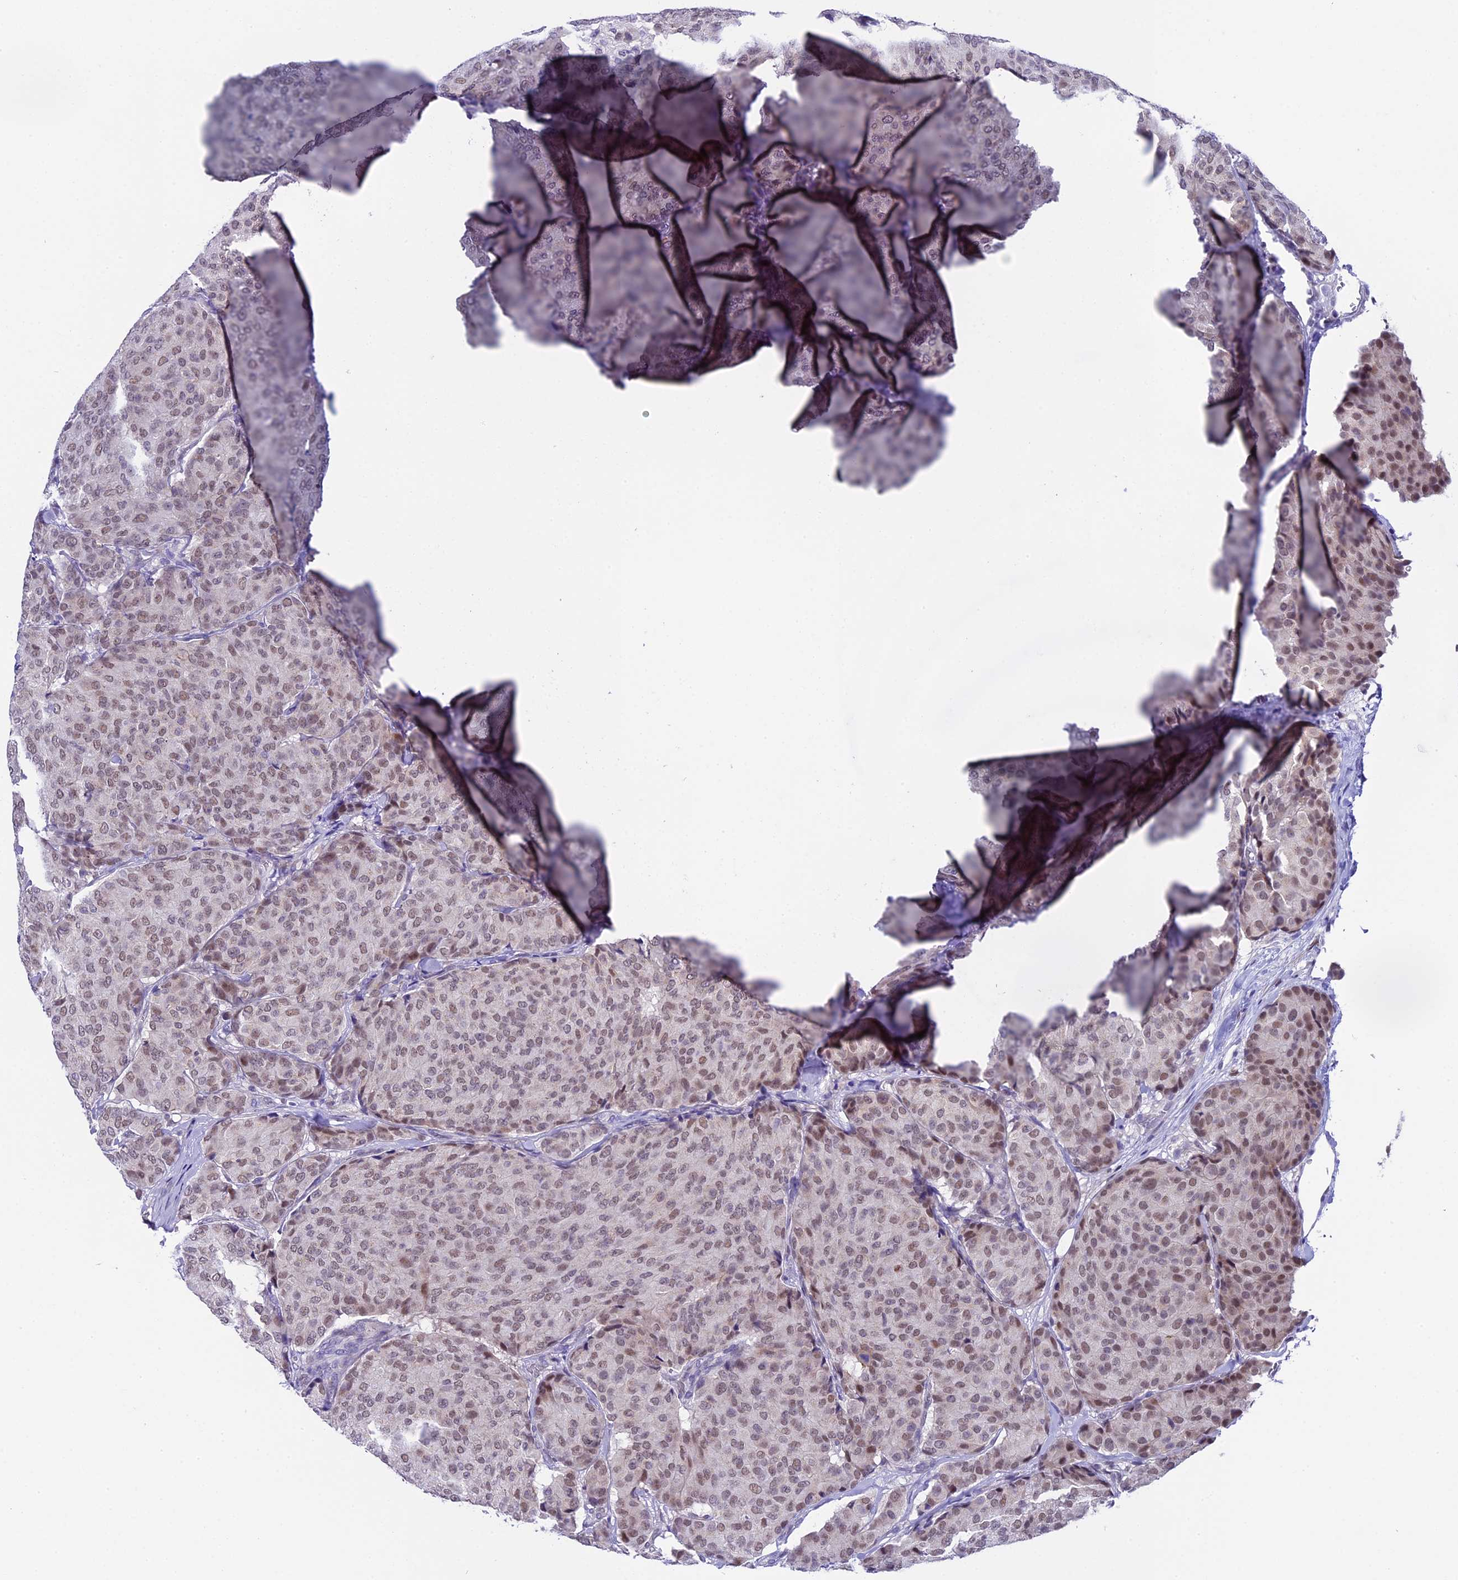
{"staining": {"intensity": "weak", "quantity": ">75%", "location": "nuclear"}, "tissue": "breast cancer", "cell_type": "Tumor cells", "image_type": "cancer", "snomed": [{"axis": "morphology", "description": "Duct carcinoma"}, {"axis": "topography", "description": "Breast"}], "caption": "Breast cancer (infiltrating ductal carcinoma) stained with a protein marker shows weak staining in tumor cells.", "gene": "OSGEP", "patient": {"sex": "female", "age": 75}}